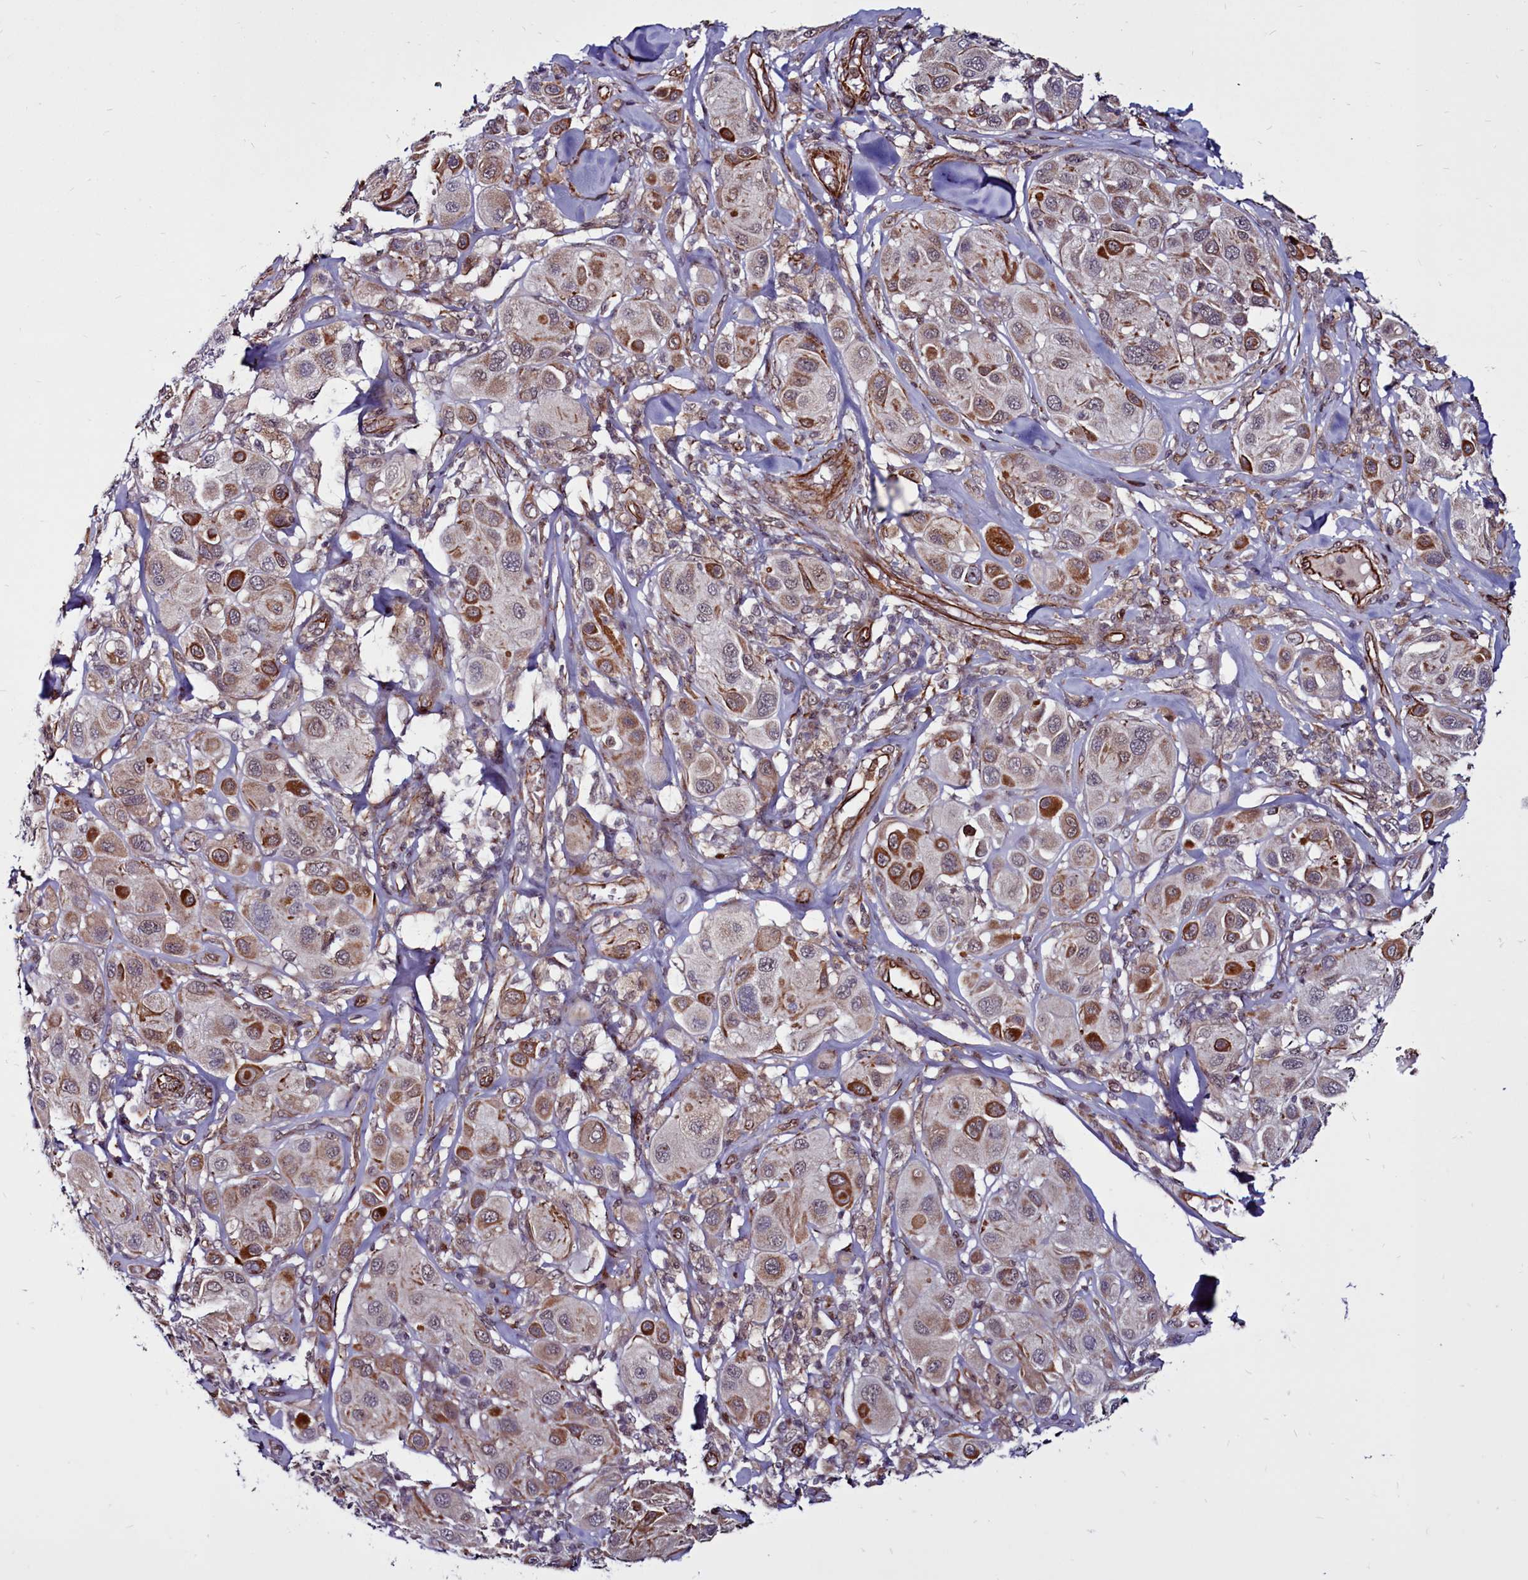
{"staining": {"intensity": "strong", "quantity": "<25%", "location": "cytoplasmic/membranous"}, "tissue": "melanoma", "cell_type": "Tumor cells", "image_type": "cancer", "snomed": [{"axis": "morphology", "description": "Malignant melanoma, Metastatic site"}, {"axis": "topography", "description": "Skin"}], "caption": "About <25% of tumor cells in melanoma exhibit strong cytoplasmic/membranous protein positivity as visualized by brown immunohistochemical staining.", "gene": "CLK3", "patient": {"sex": "male", "age": 41}}